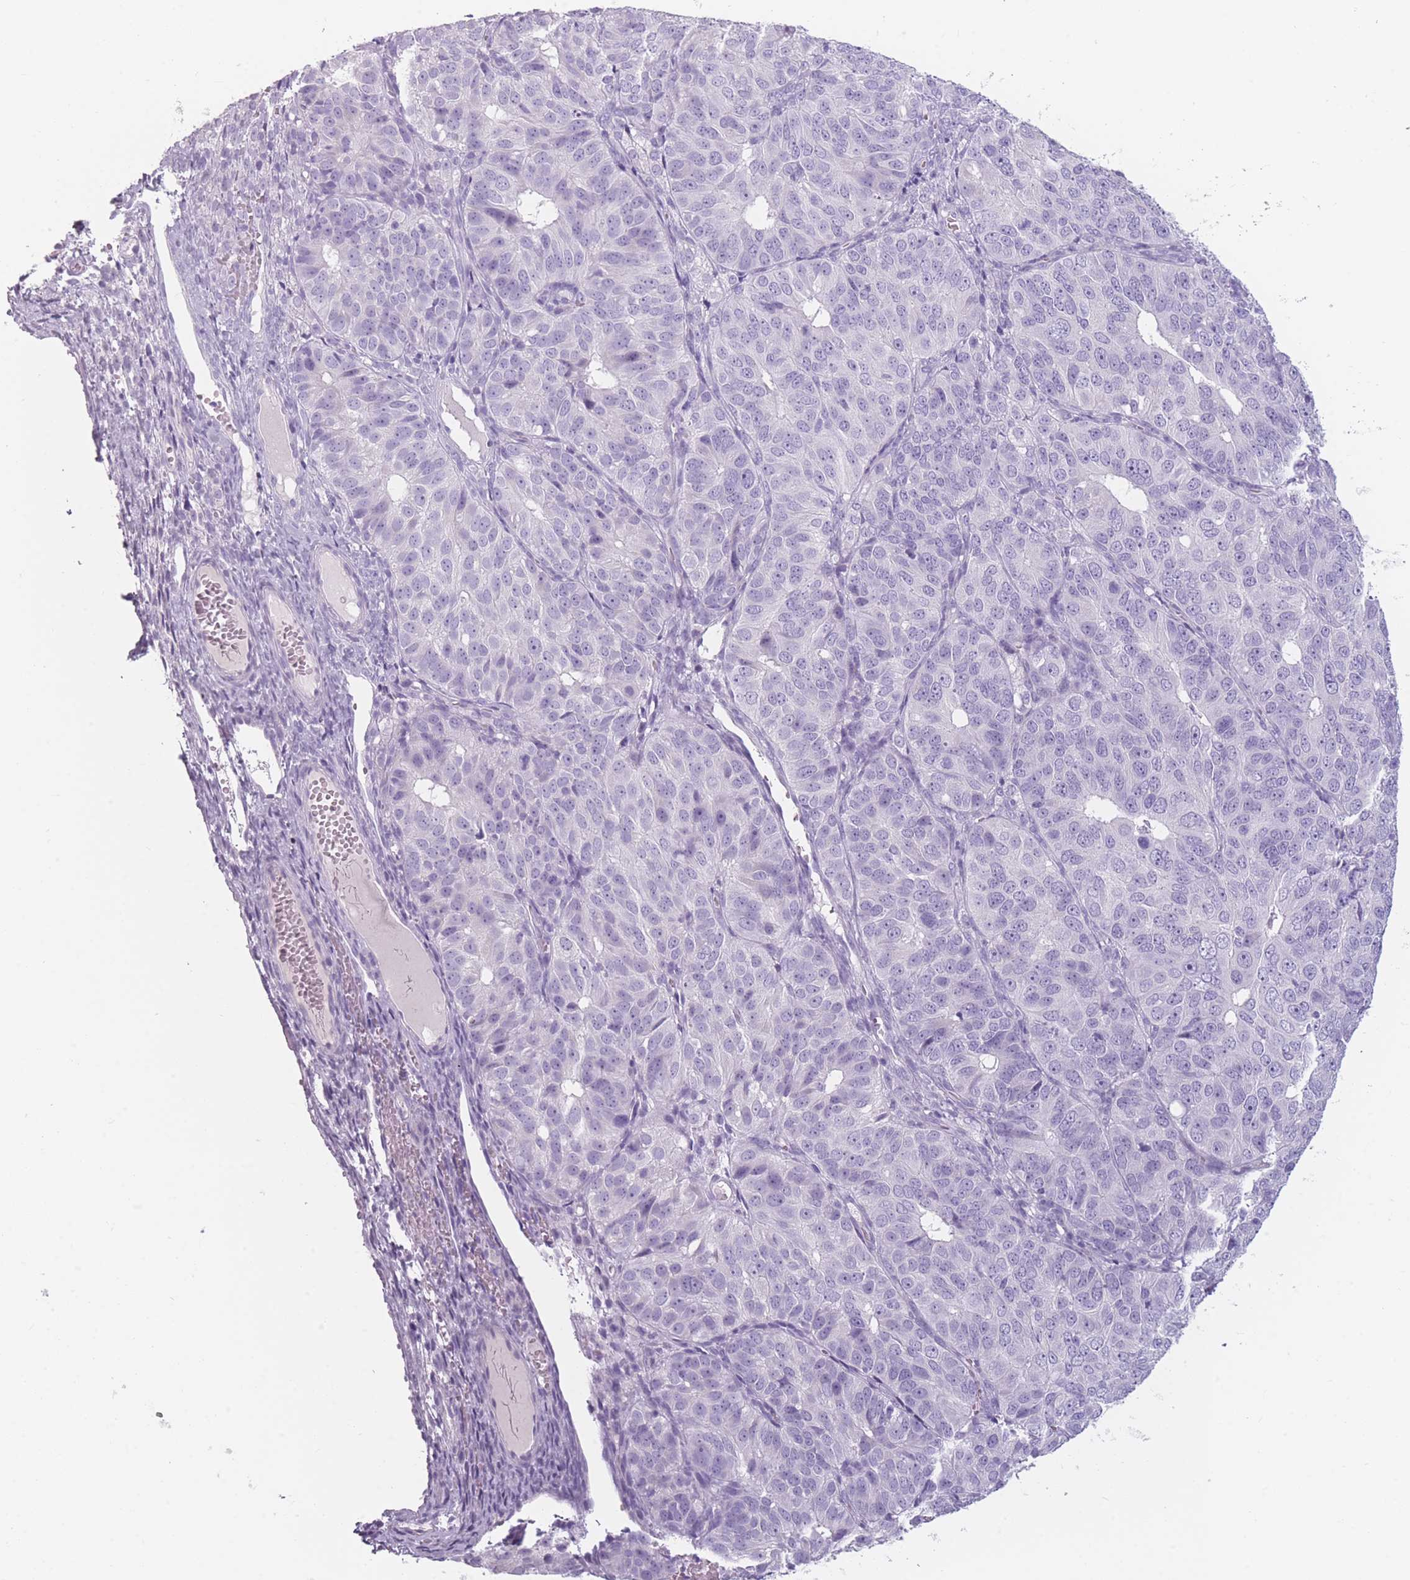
{"staining": {"intensity": "negative", "quantity": "none", "location": "none"}, "tissue": "ovarian cancer", "cell_type": "Tumor cells", "image_type": "cancer", "snomed": [{"axis": "morphology", "description": "Carcinoma, endometroid"}, {"axis": "topography", "description": "Ovary"}], "caption": "This is a histopathology image of immunohistochemistry (IHC) staining of endometroid carcinoma (ovarian), which shows no positivity in tumor cells.", "gene": "CCNO", "patient": {"sex": "female", "age": 51}}